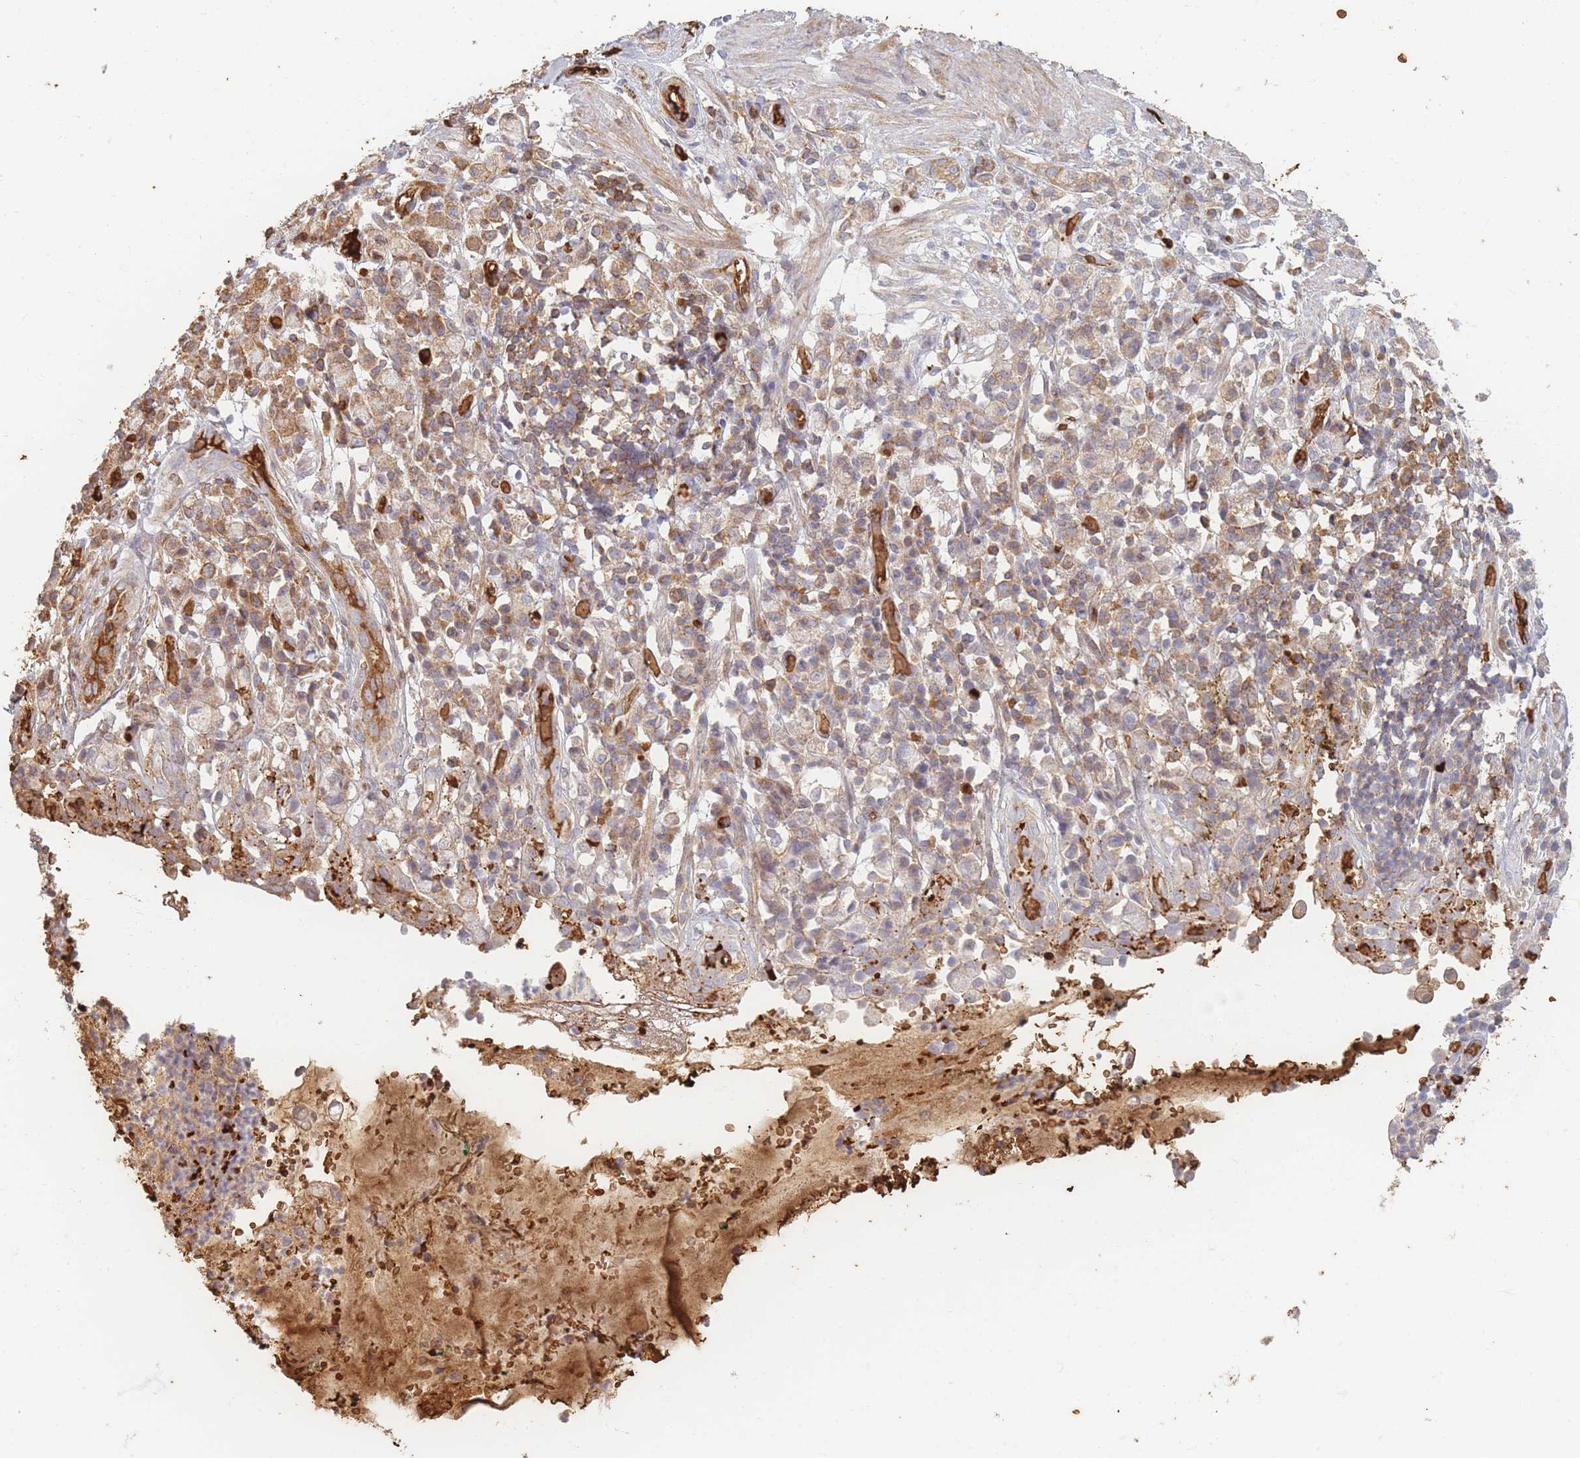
{"staining": {"intensity": "weak", "quantity": "25%-75%", "location": "cytoplasmic/membranous"}, "tissue": "stomach cancer", "cell_type": "Tumor cells", "image_type": "cancer", "snomed": [{"axis": "morphology", "description": "Adenocarcinoma, NOS"}, {"axis": "topography", "description": "Stomach"}], "caption": "Immunohistochemical staining of human adenocarcinoma (stomach) displays low levels of weak cytoplasmic/membranous expression in approximately 25%-75% of tumor cells.", "gene": "SLC2A6", "patient": {"sex": "male", "age": 77}}